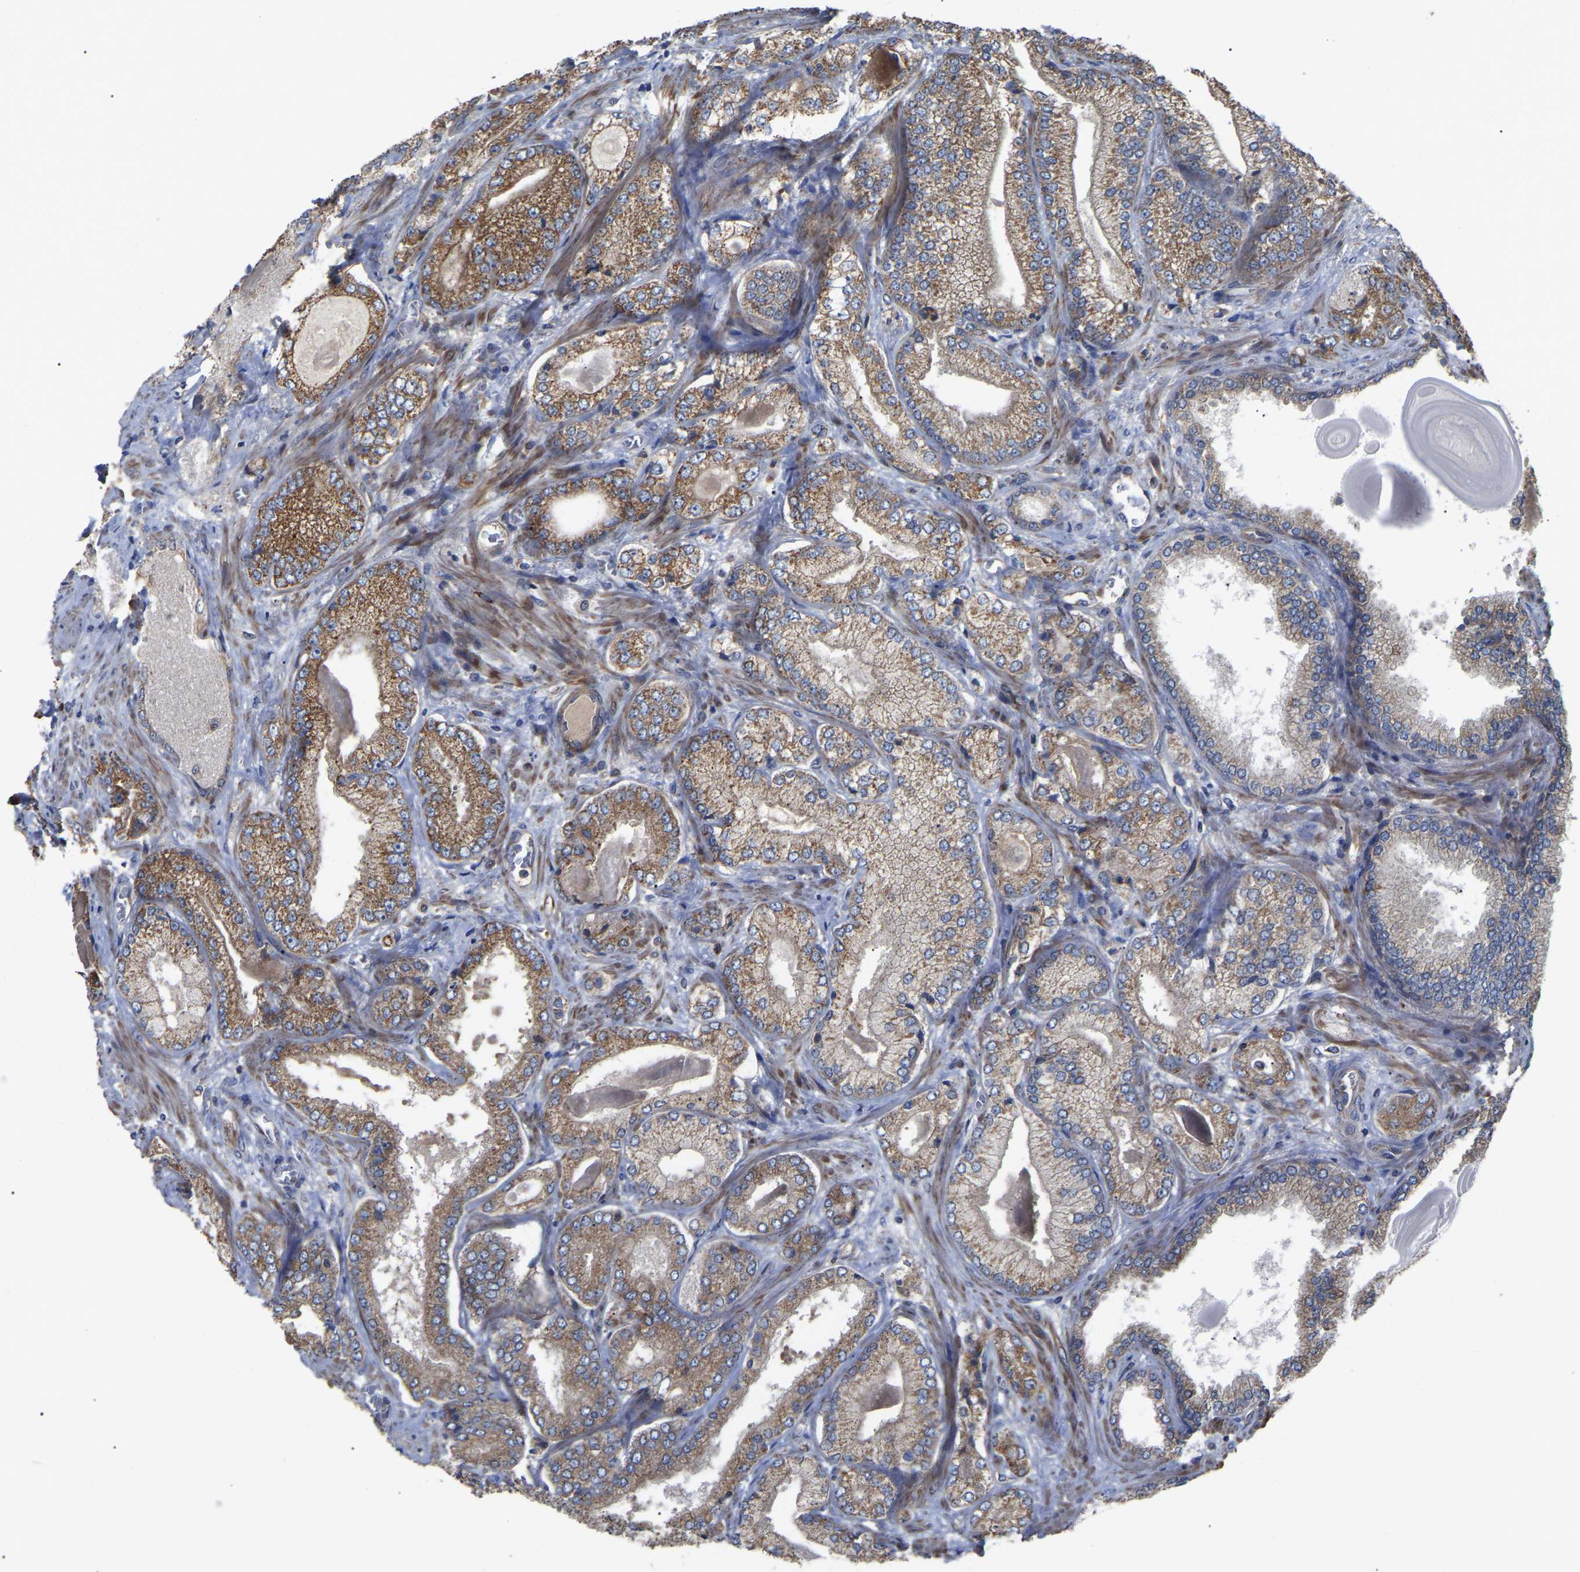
{"staining": {"intensity": "moderate", "quantity": ">75%", "location": "cytoplasmic/membranous"}, "tissue": "prostate cancer", "cell_type": "Tumor cells", "image_type": "cancer", "snomed": [{"axis": "morphology", "description": "Adenocarcinoma, Low grade"}, {"axis": "topography", "description": "Prostate"}], "caption": "The immunohistochemical stain labels moderate cytoplasmic/membranous expression in tumor cells of prostate adenocarcinoma (low-grade) tissue. Using DAB (3,3'-diaminobenzidine) (brown) and hematoxylin (blue) stains, captured at high magnification using brightfield microscopy.", "gene": "GCC1", "patient": {"sex": "male", "age": 65}}